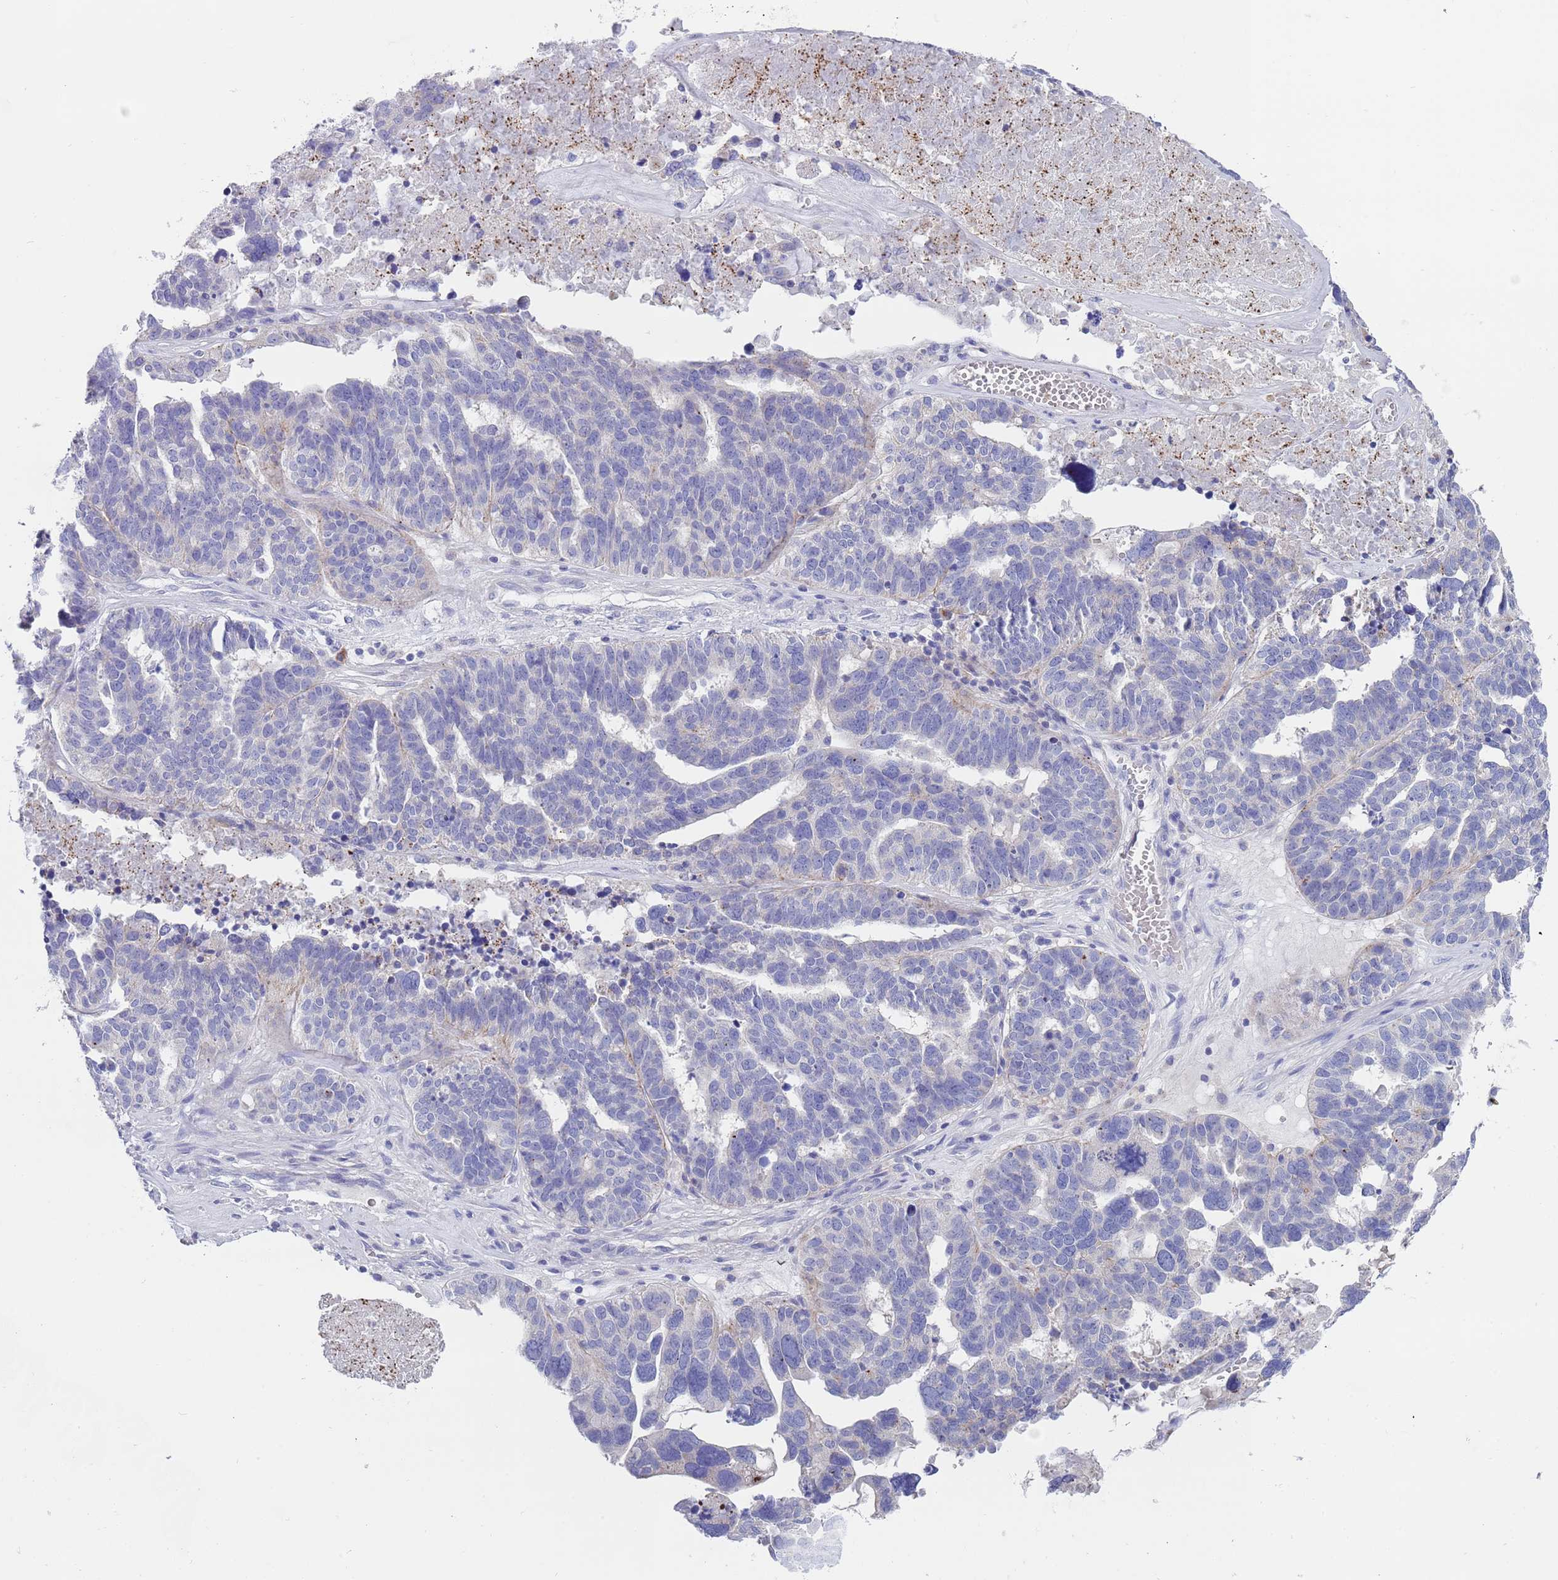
{"staining": {"intensity": "negative", "quantity": "none", "location": "none"}, "tissue": "ovarian cancer", "cell_type": "Tumor cells", "image_type": "cancer", "snomed": [{"axis": "morphology", "description": "Cystadenocarcinoma, serous, NOS"}, {"axis": "topography", "description": "Ovary"}], "caption": "Human ovarian cancer (serous cystadenocarcinoma) stained for a protein using immunohistochemistry shows no positivity in tumor cells.", "gene": "TYW1", "patient": {"sex": "female", "age": 59}}